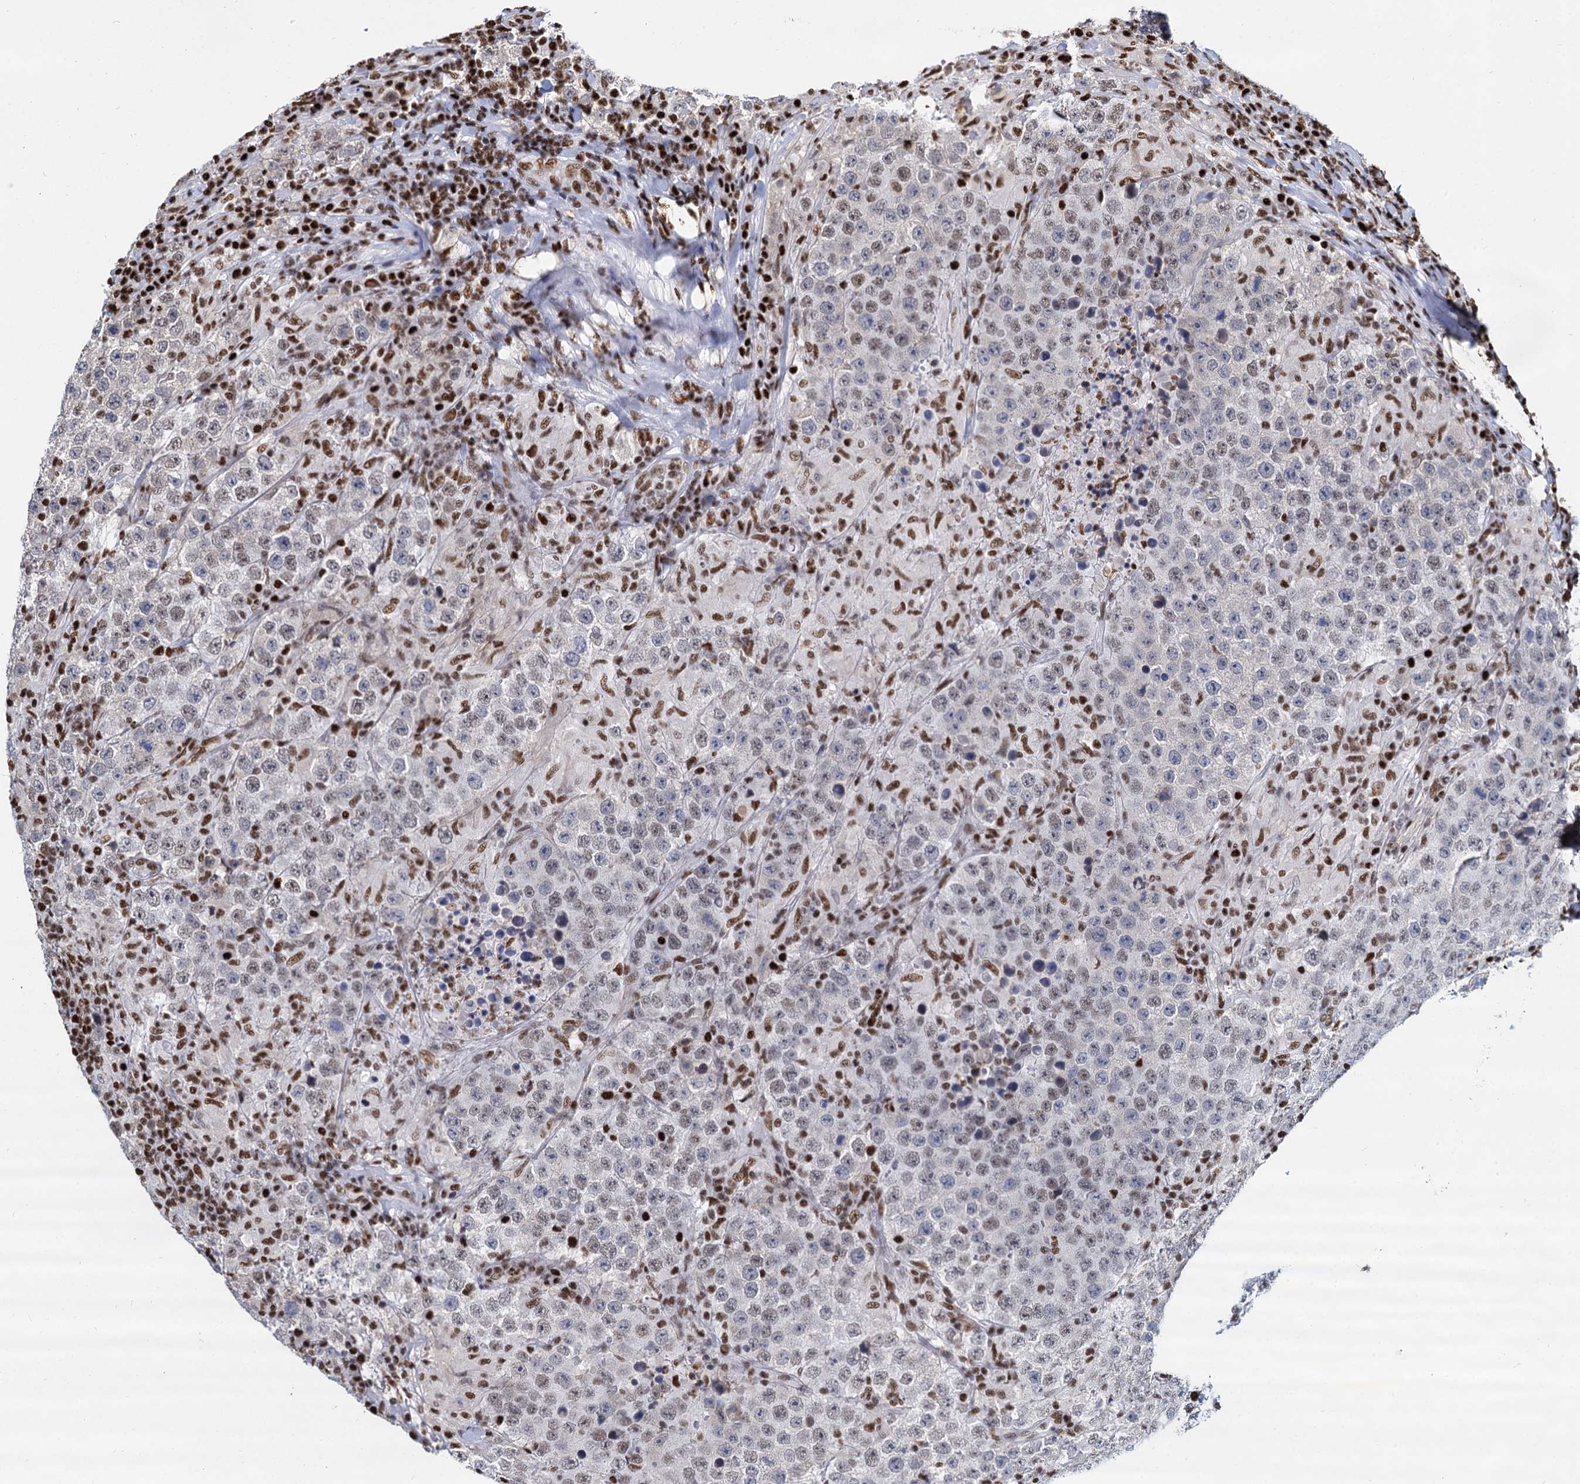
{"staining": {"intensity": "weak", "quantity": "25%-75%", "location": "nuclear"}, "tissue": "testis cancer", "cell_type": "Tumor cells", "image_type": "cancer", "snomed": [{"axis": "morphology", "description": "Normal tissue, NOS"}, {"axis": "morphology", "description": "Urothelial carcinoma, High grade"}, {"axis": "morphology", "description": "Seminoma, NOS"}, {"axis": "morphology", "description": "Carcinoma, Embryonal, NOS"}, {"axis": "topography", "description": "Urinary bladder"}, {"axis": "topography", "description": "Testis"}], "caption": "Weak nuclear expression is seen in approximately 25%-75% of tumor cells in testis high-grade urothelial carcinoma.", "gene": "DCPS", "patient": {"sex": "male", "age": 41}}